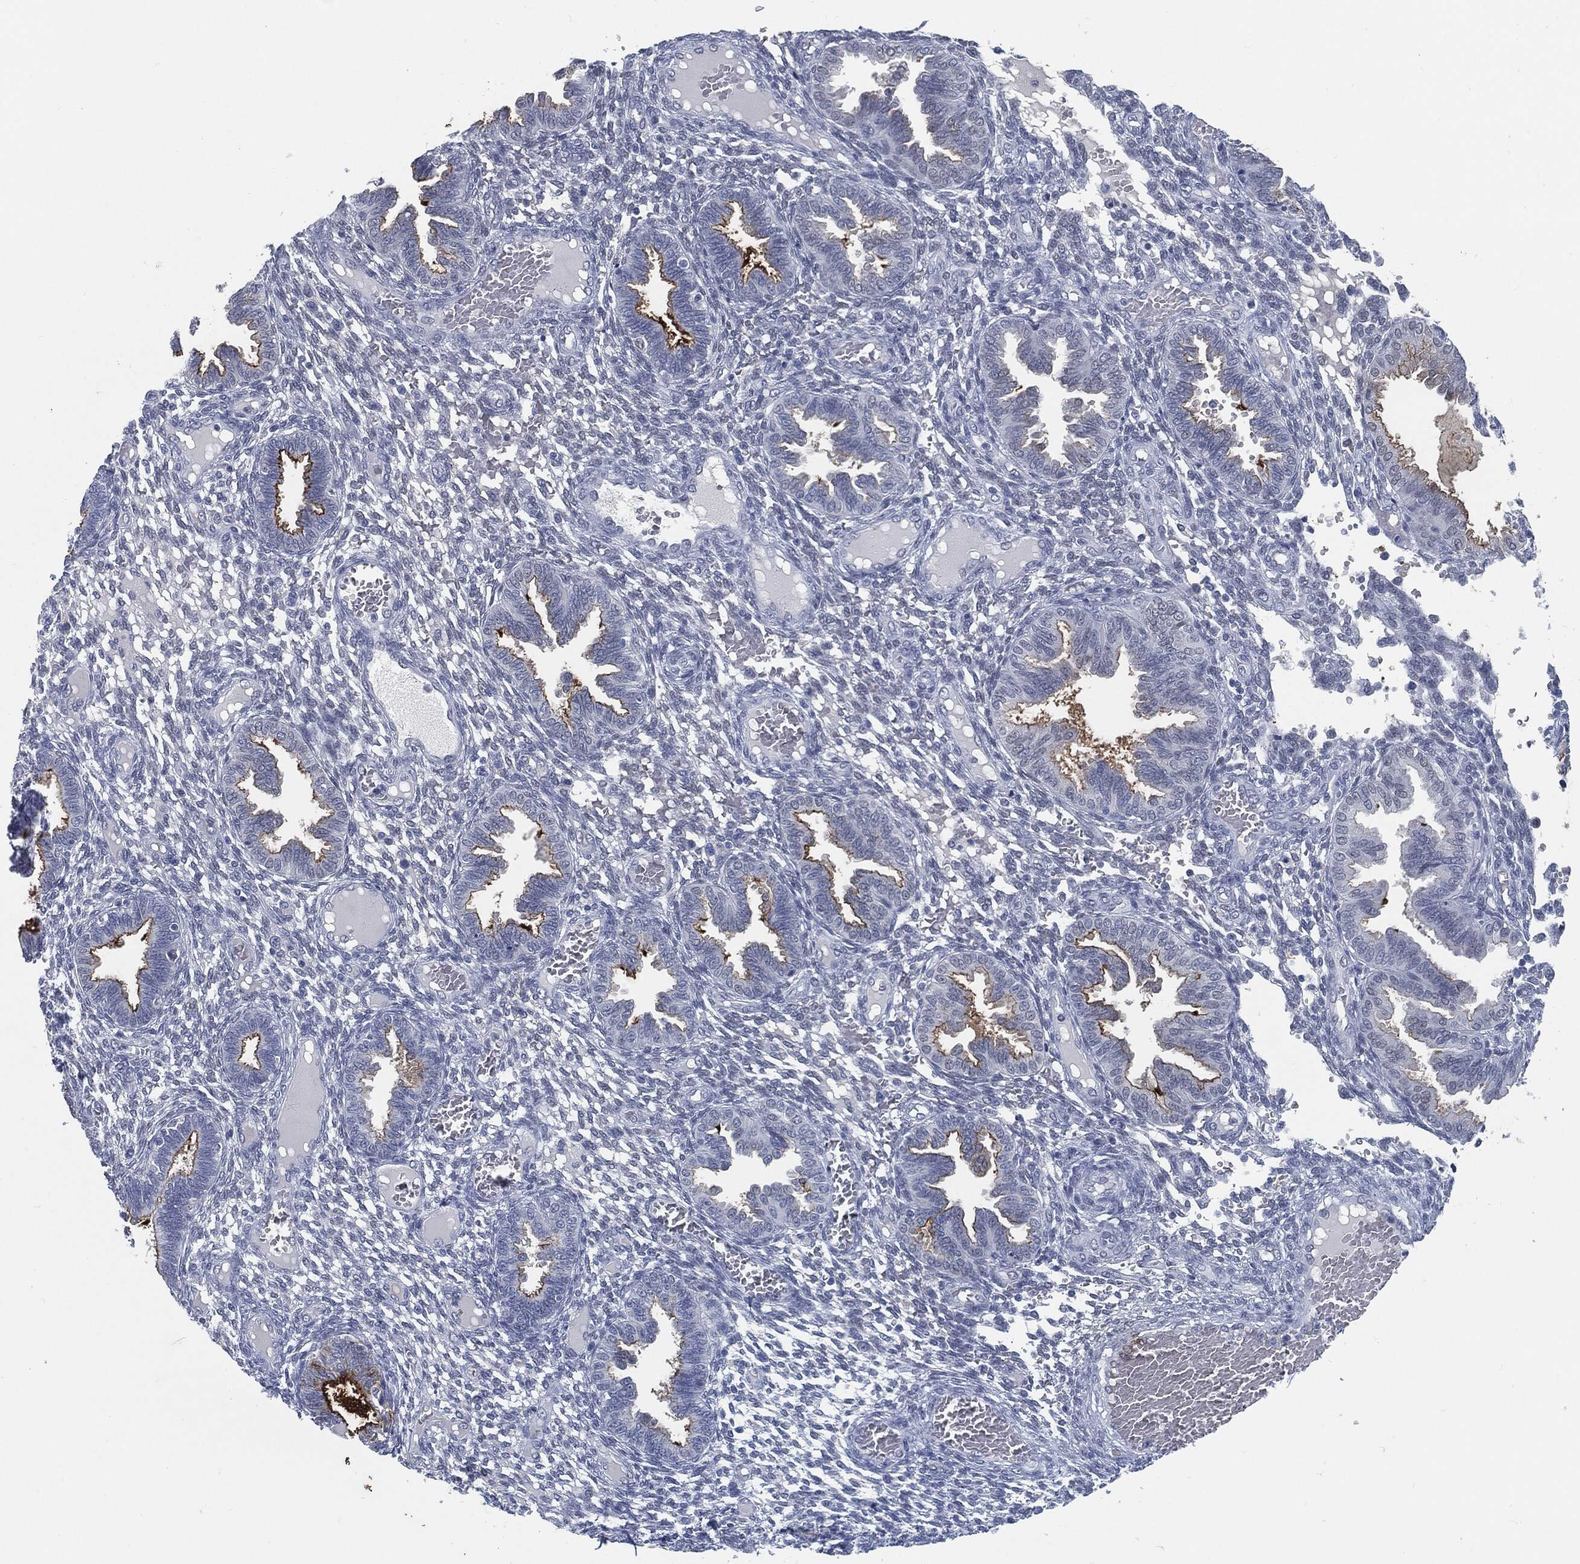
{"staining": {"intensity": "negative", "quantity": "none", "location": "none"}, "tissue": "endometrium", "cell_type": "Cells in endometrial stroma", "image_type": "normal", "snomed": [{"axis": "morphology", "description": "Normal tissue, NOS"}, {"axis": "topography", "description": "Endometrium"}], "caption": "This is an immunohistochemistry histopathology image of unremarkable human endometrium. There is no expression in cells in endometrial stroma.", "gene": "PROM1", "patient": {"sex": "female", "age": 42}}